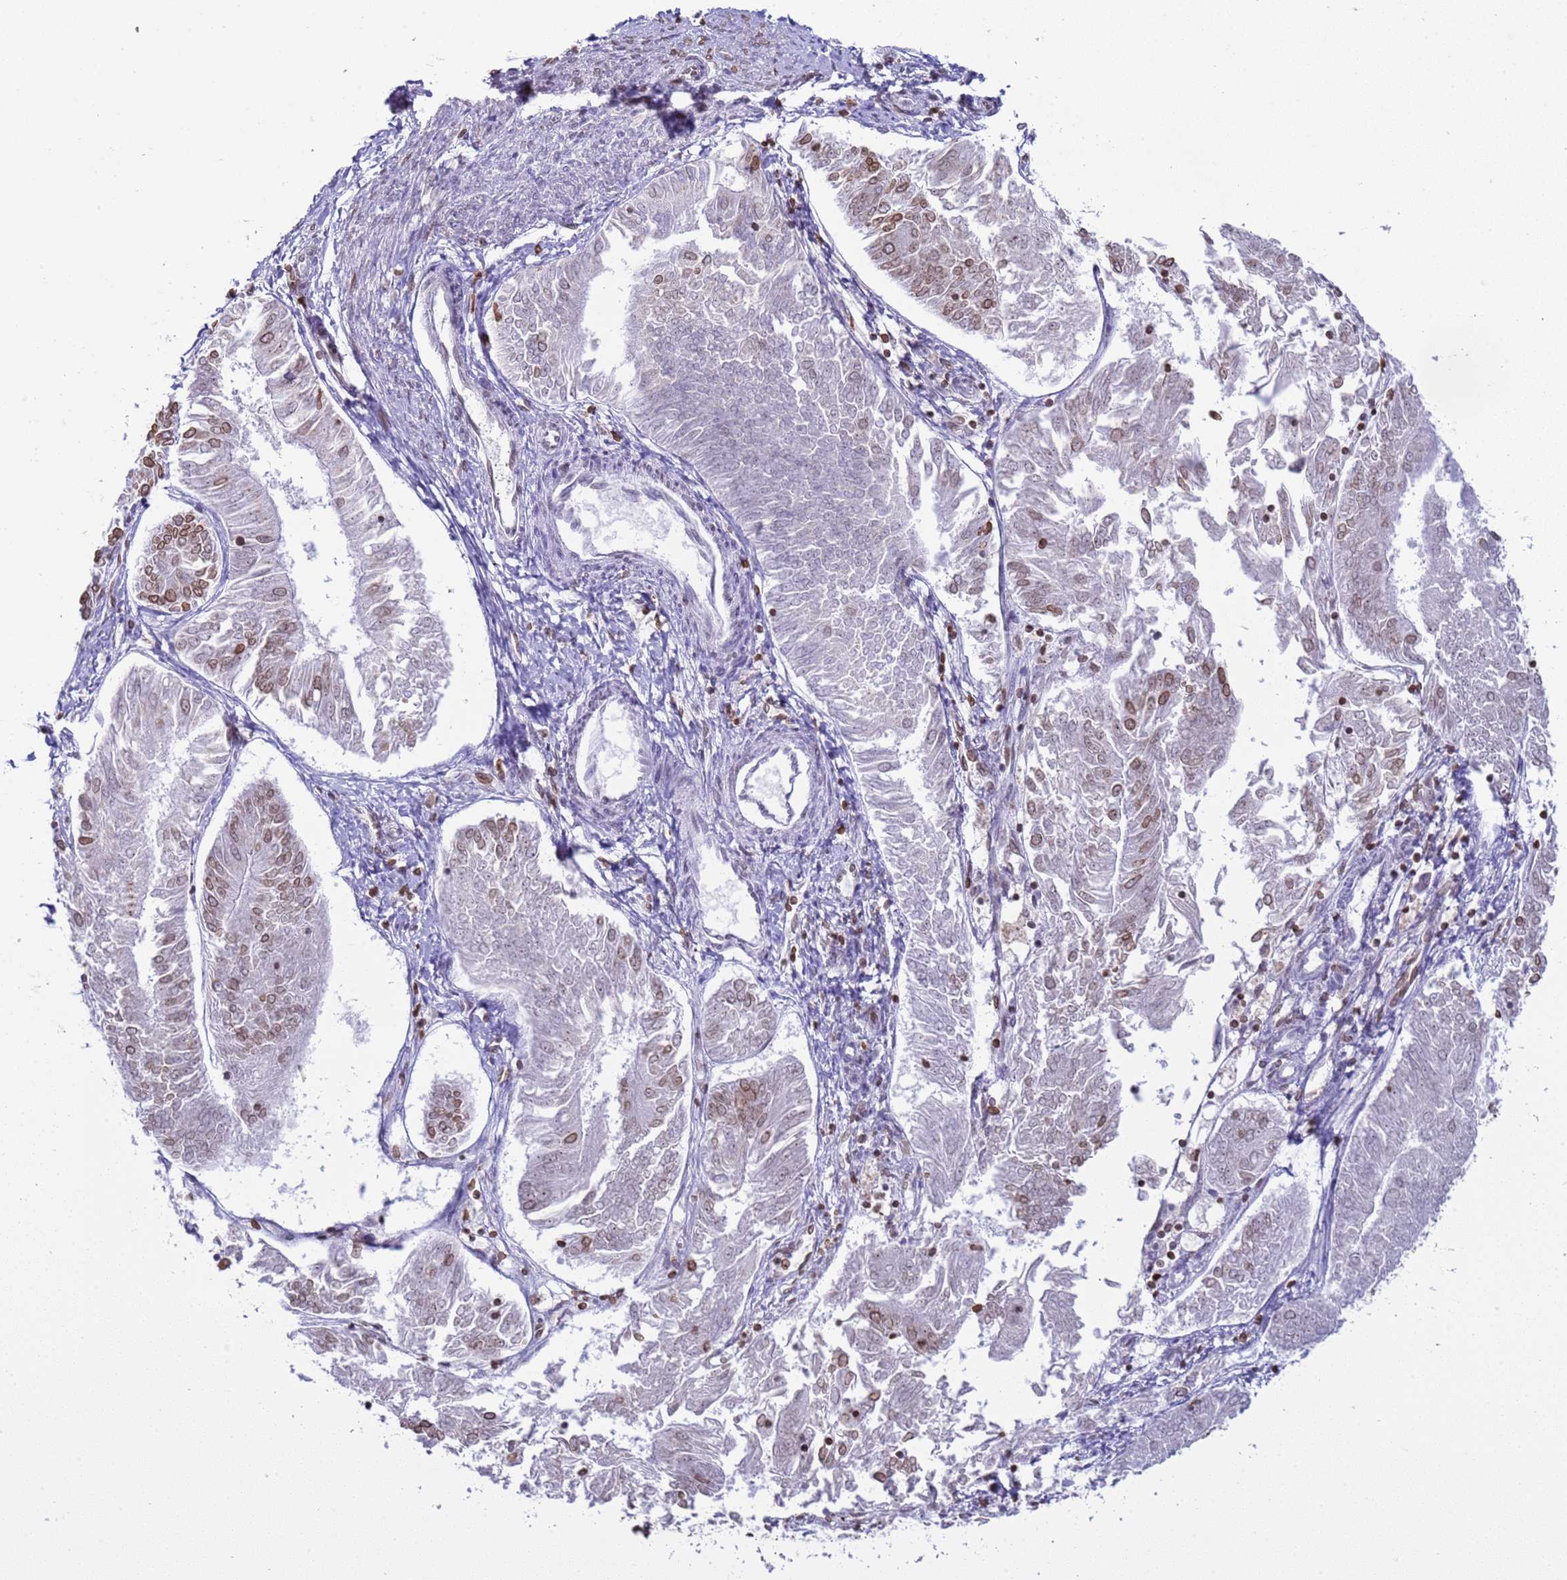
{"staining": {"intensity": "moderate", "quantity": "<25%", "location": "cytoplasmic/membranous,nuclear"}, "tissue": "endometrial cancer", "cell_type": "Tumor cells", "image_type": "cancer", "snomed": [{"axis": "morphology", "description": "Adenocarcinoma, NOS"}, {"axis": "topography", "description": "Endometrium"}], "caption": "Tumor cells display low levels of moderate cytoplasmic/membranous and nuclear positivity in approximately <25% of cells in endometrial cancer (adenocarcinoma).", "gene": "DHX37", "patient": {"sex": "female", "age": 58}}